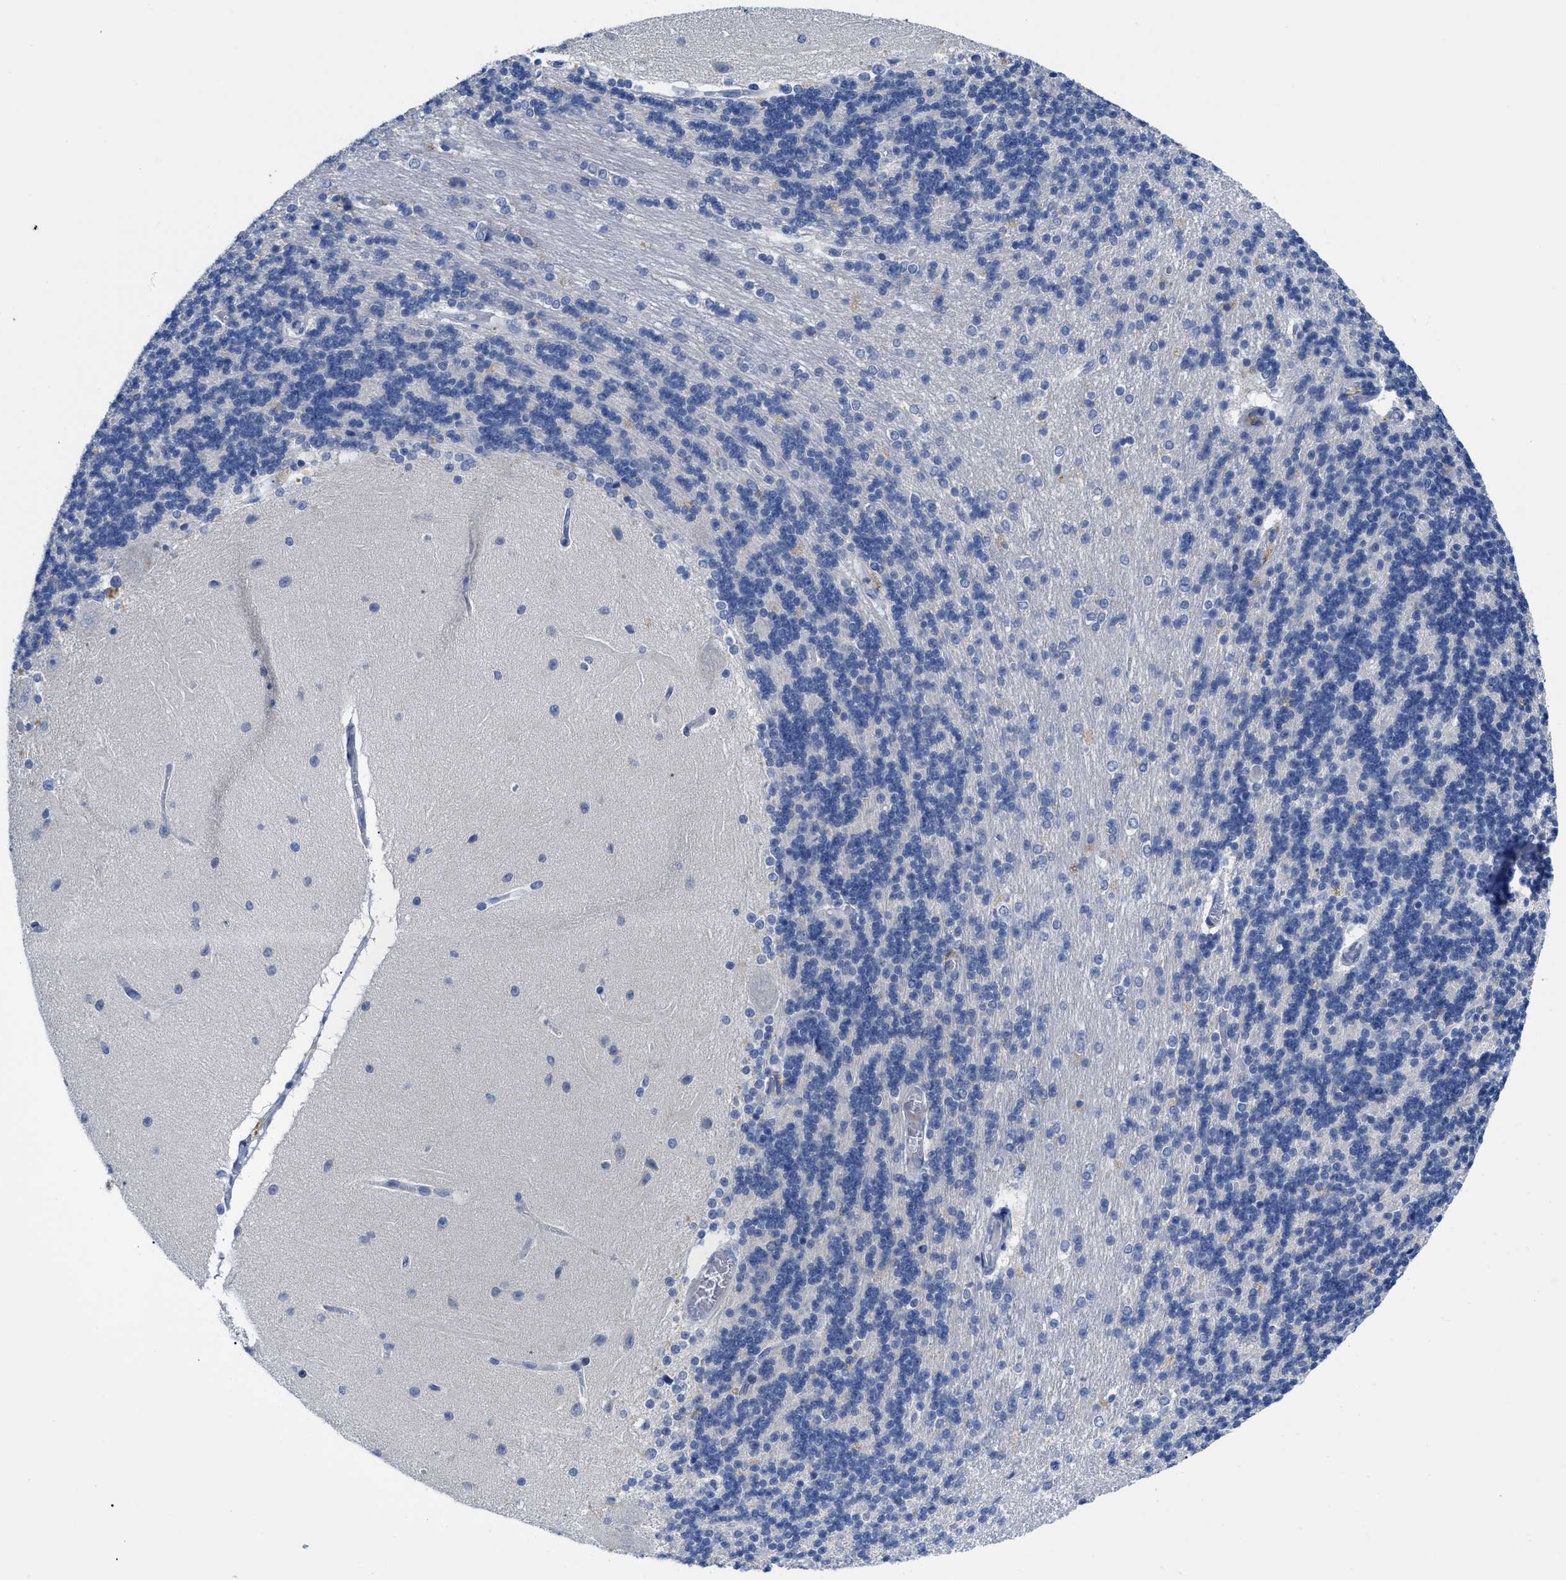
{"staining": {"intensity": "negative", "quantity": "none", "location": "none"}, "tissue": "cerebellum", "cell_type": "Cells in granular layer", "image_type": "normal", "snomed": [{"axis": "morphology", "description": "Normal tissue, NOS"}, {"axis": "topography", "description": "Cerebellum"}], "caption": "IHC image of normal cerebellum: cerebellum stained with DAB (3,3'-diaminobenzidine) displays no significant protein positivity in cells in granular layer. (IHC, brightfield microscopy, high magnification).", "gene": "PYY", "patient": {"sex": "female", "age": 54}}